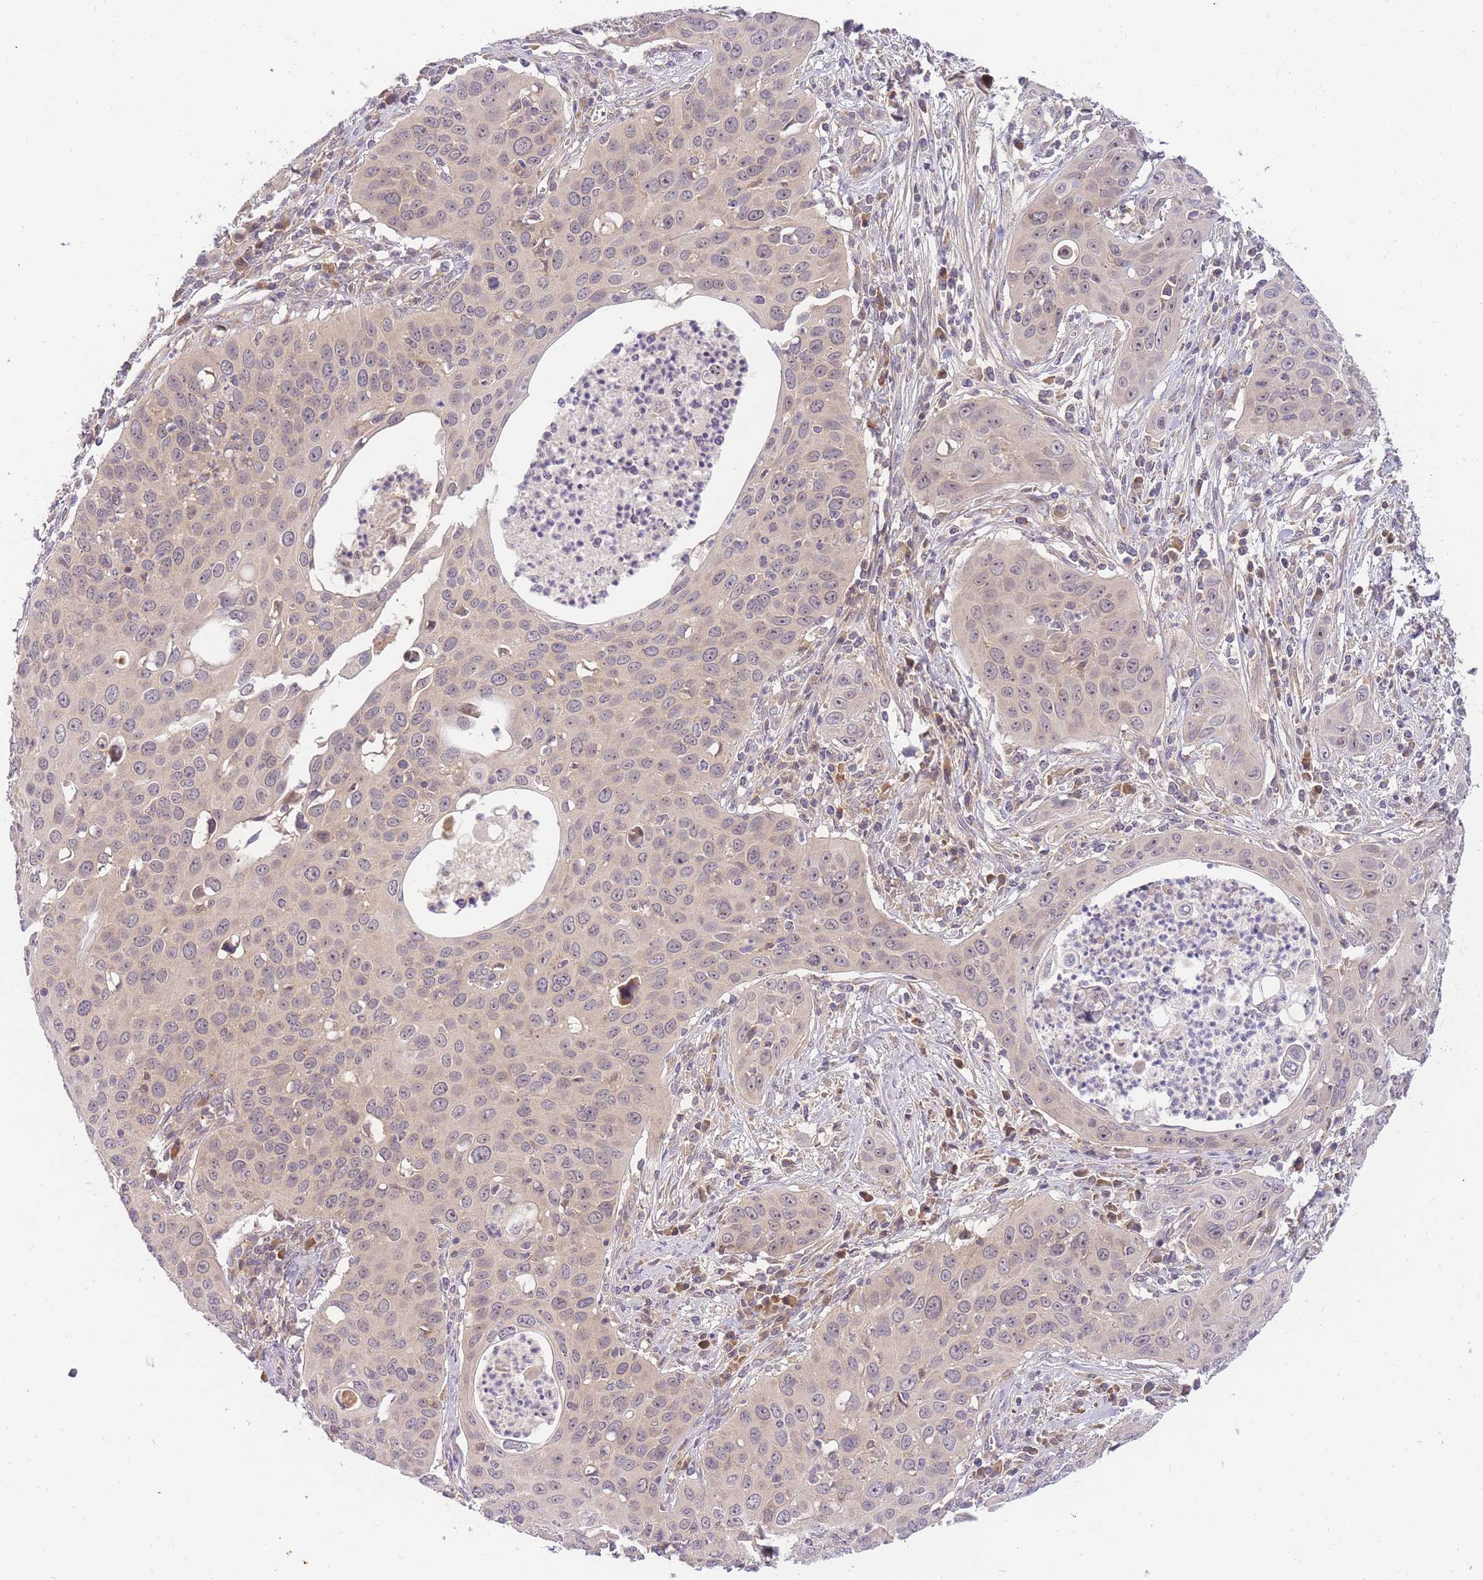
{"staining": {"intensity": "negative", "quantity": "none", "location": "none"}, "tissue": "cervical cancer", "cell_type": "Tumor cells", "image_type": "cancer", "snomed": [{"axis": "morphology", "description": "Squamous cell carcinoma, NOS"}, {"axis": "topography", "description": "Cervix"}], "caption": "Tumor cells show no significant protein staining in cervical cancer (squamous cell carcinoma).", "gene": "ZNF577", "patient": {"sex": "female", "age": 36}}